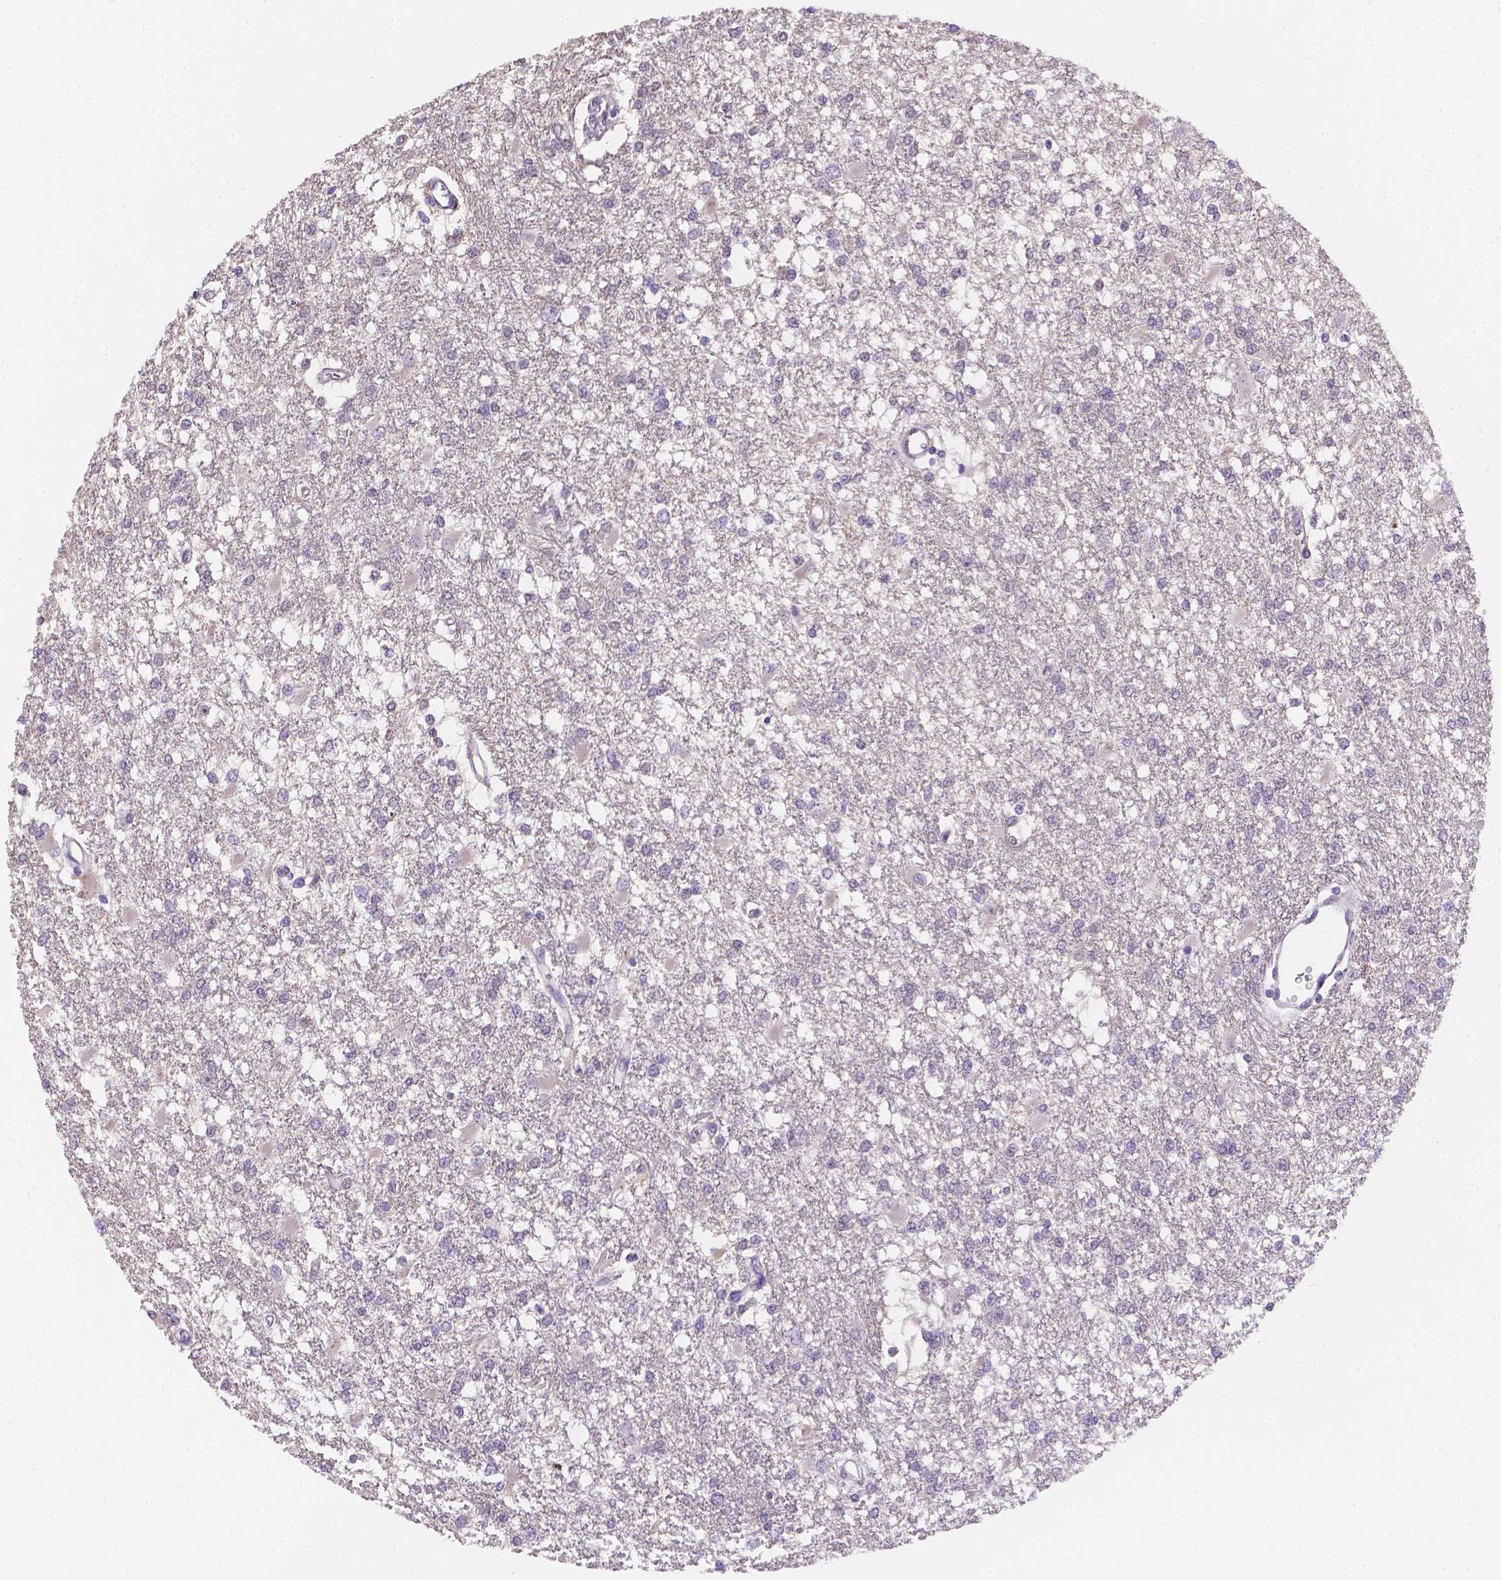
{"staining": {"intensity": "negative", "quantity": "none", "location": "none"}, "tissue": "glioma", "cell_type": "Tumor cells", "image_type": "cancer", "snomed": [{"axis": "morphology", "description": "Glioma, malignant, High grade"}, {"axis": "topography", "description": "Cerebral cortex"}], "caption": "Tumor cells are negative for protein expression in human malignant glioma (high-grade).", "gene": "NXPE2", "patient": {"sex": "male", "age": 79}}